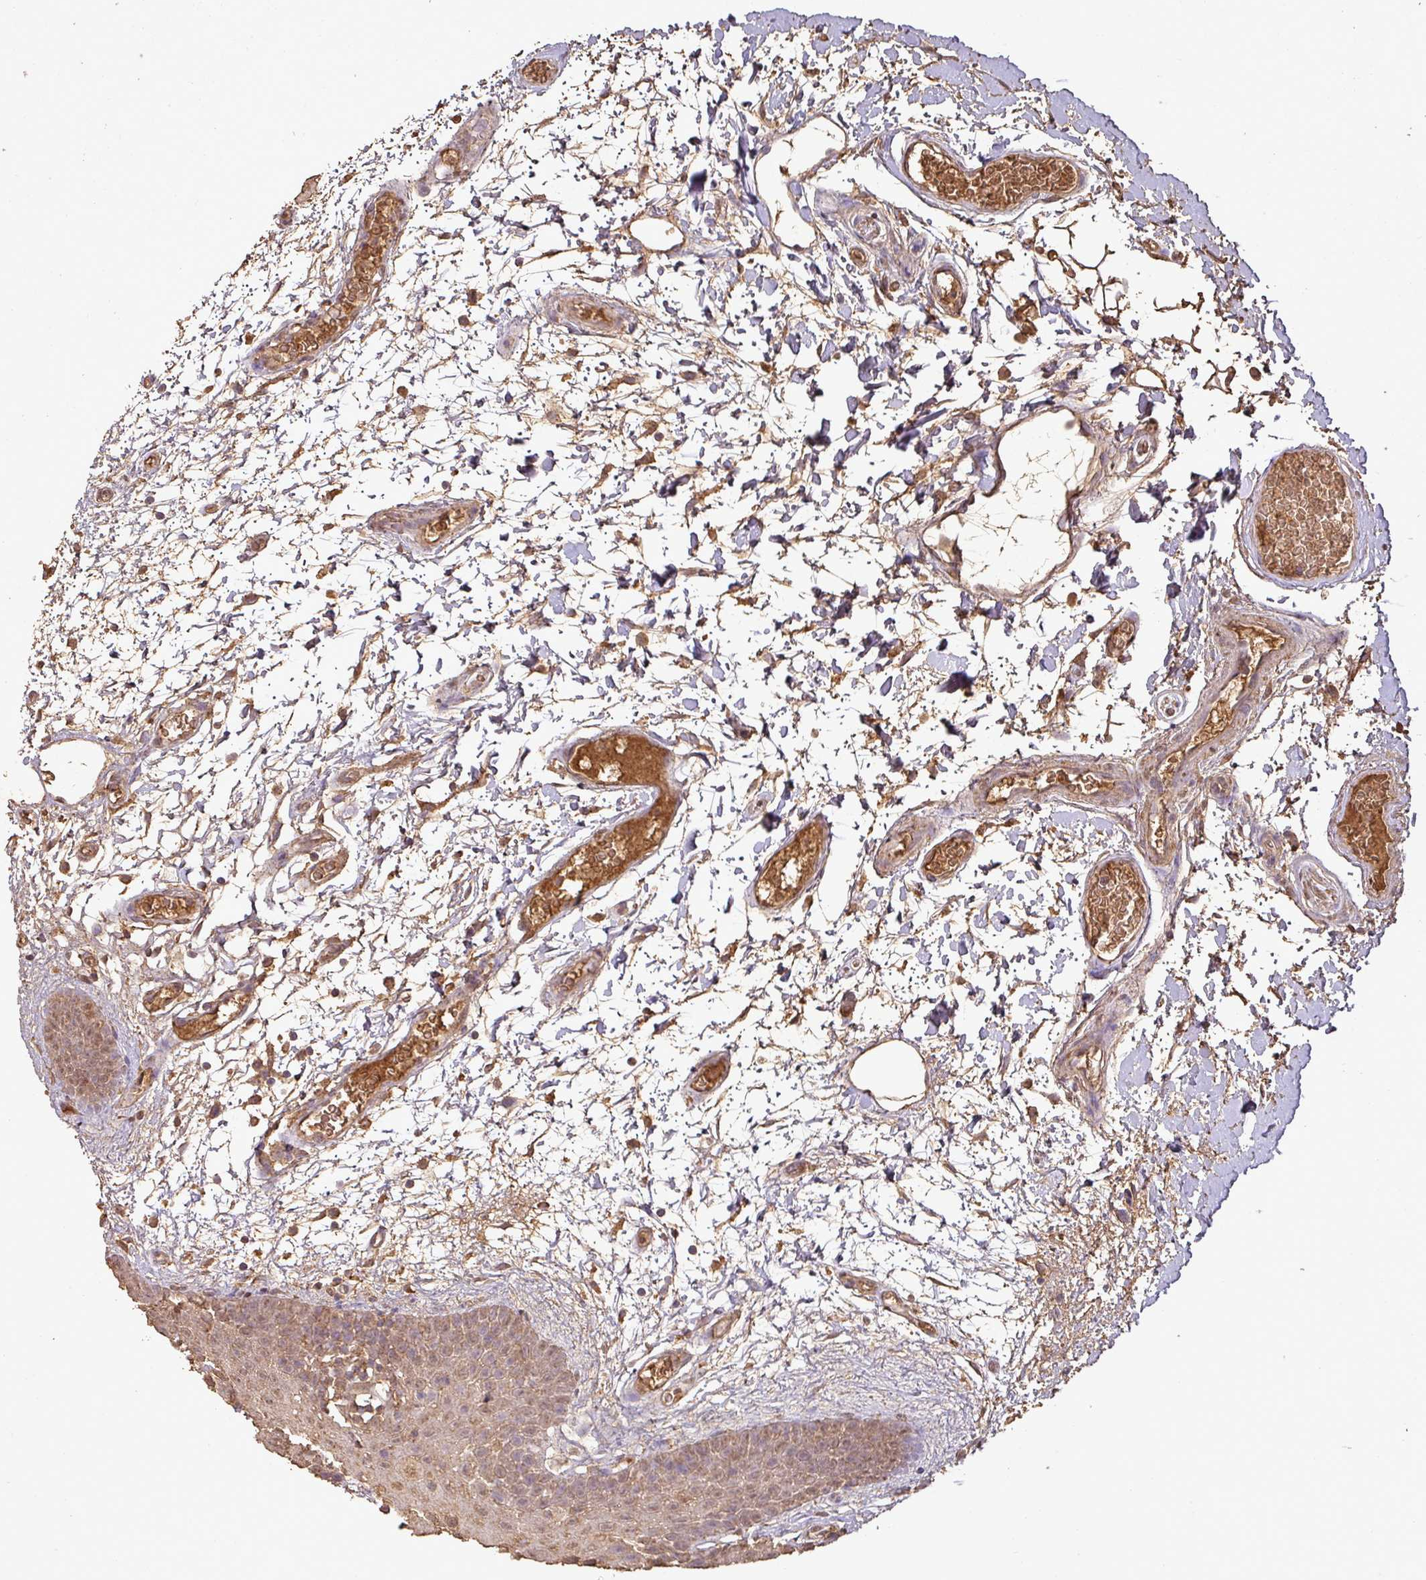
{"staining": {"intensity": "moderate", "quantity": "<25%", "location": "nuclear"}, "tissue": "oral mucosa", "cell_type": "Squamous epithelial cells", "image_type": "normal", "snomed": [{"axis": "morphology", "description": "Normal tissue, NOS"}, {"axis": "morphology", "description": "Squamous cell carcinoma, NOS"}, {"axis": "topography", "description": "Oral tissue"}, {"axis": "topography", "description": "Tounge, NOS"}, {"axis": "topography", "description": "Head-Neck"}], "caption": "Squamous epithelial cells exhibit moderate nuclear positivity in about <25% of cells in normal oral mucosa.", "gene": "ATAT1", "patient": {"sex": "male", "age": 76}}